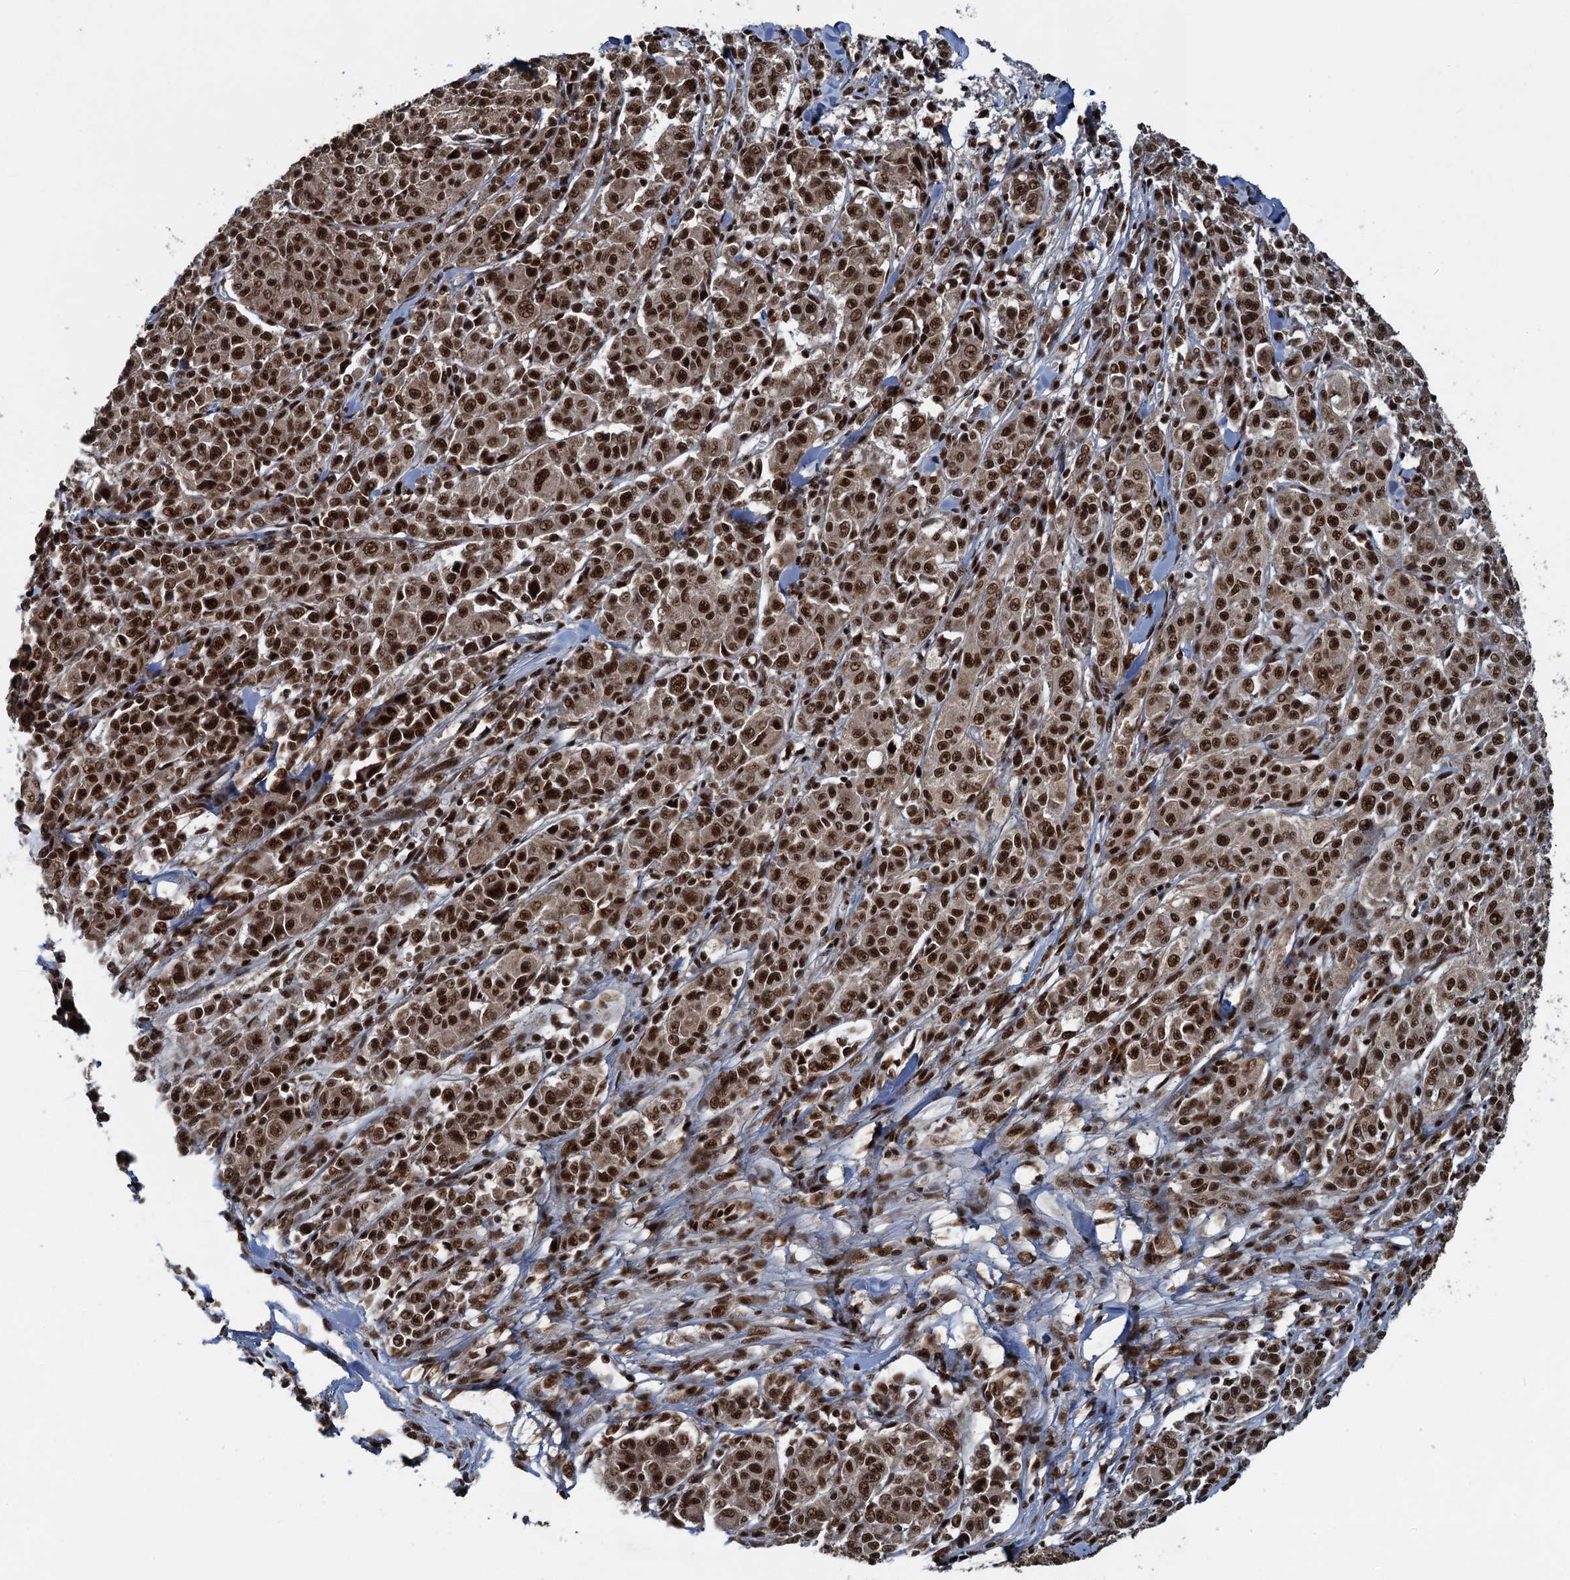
{"staining": {"intensity": "moderate", "quantity": ">75%", "location": "nuclear"}, "tissue": "melanoma", "cell_type": "Tumor cells", "image_type": "cancer", "snomed": [{"axis": "morphology", "description": "Malignant melanoma, NOS"}, {"axis": "topography", "description": "Skin"}], "caption": "Moderate nuclear staining for a protein is present in about >75% of tumor cells of malignant melanoma using immunohistochemistry.", "gene": "ZC3H18", "patient": {"sex": "female", "age": 52}}